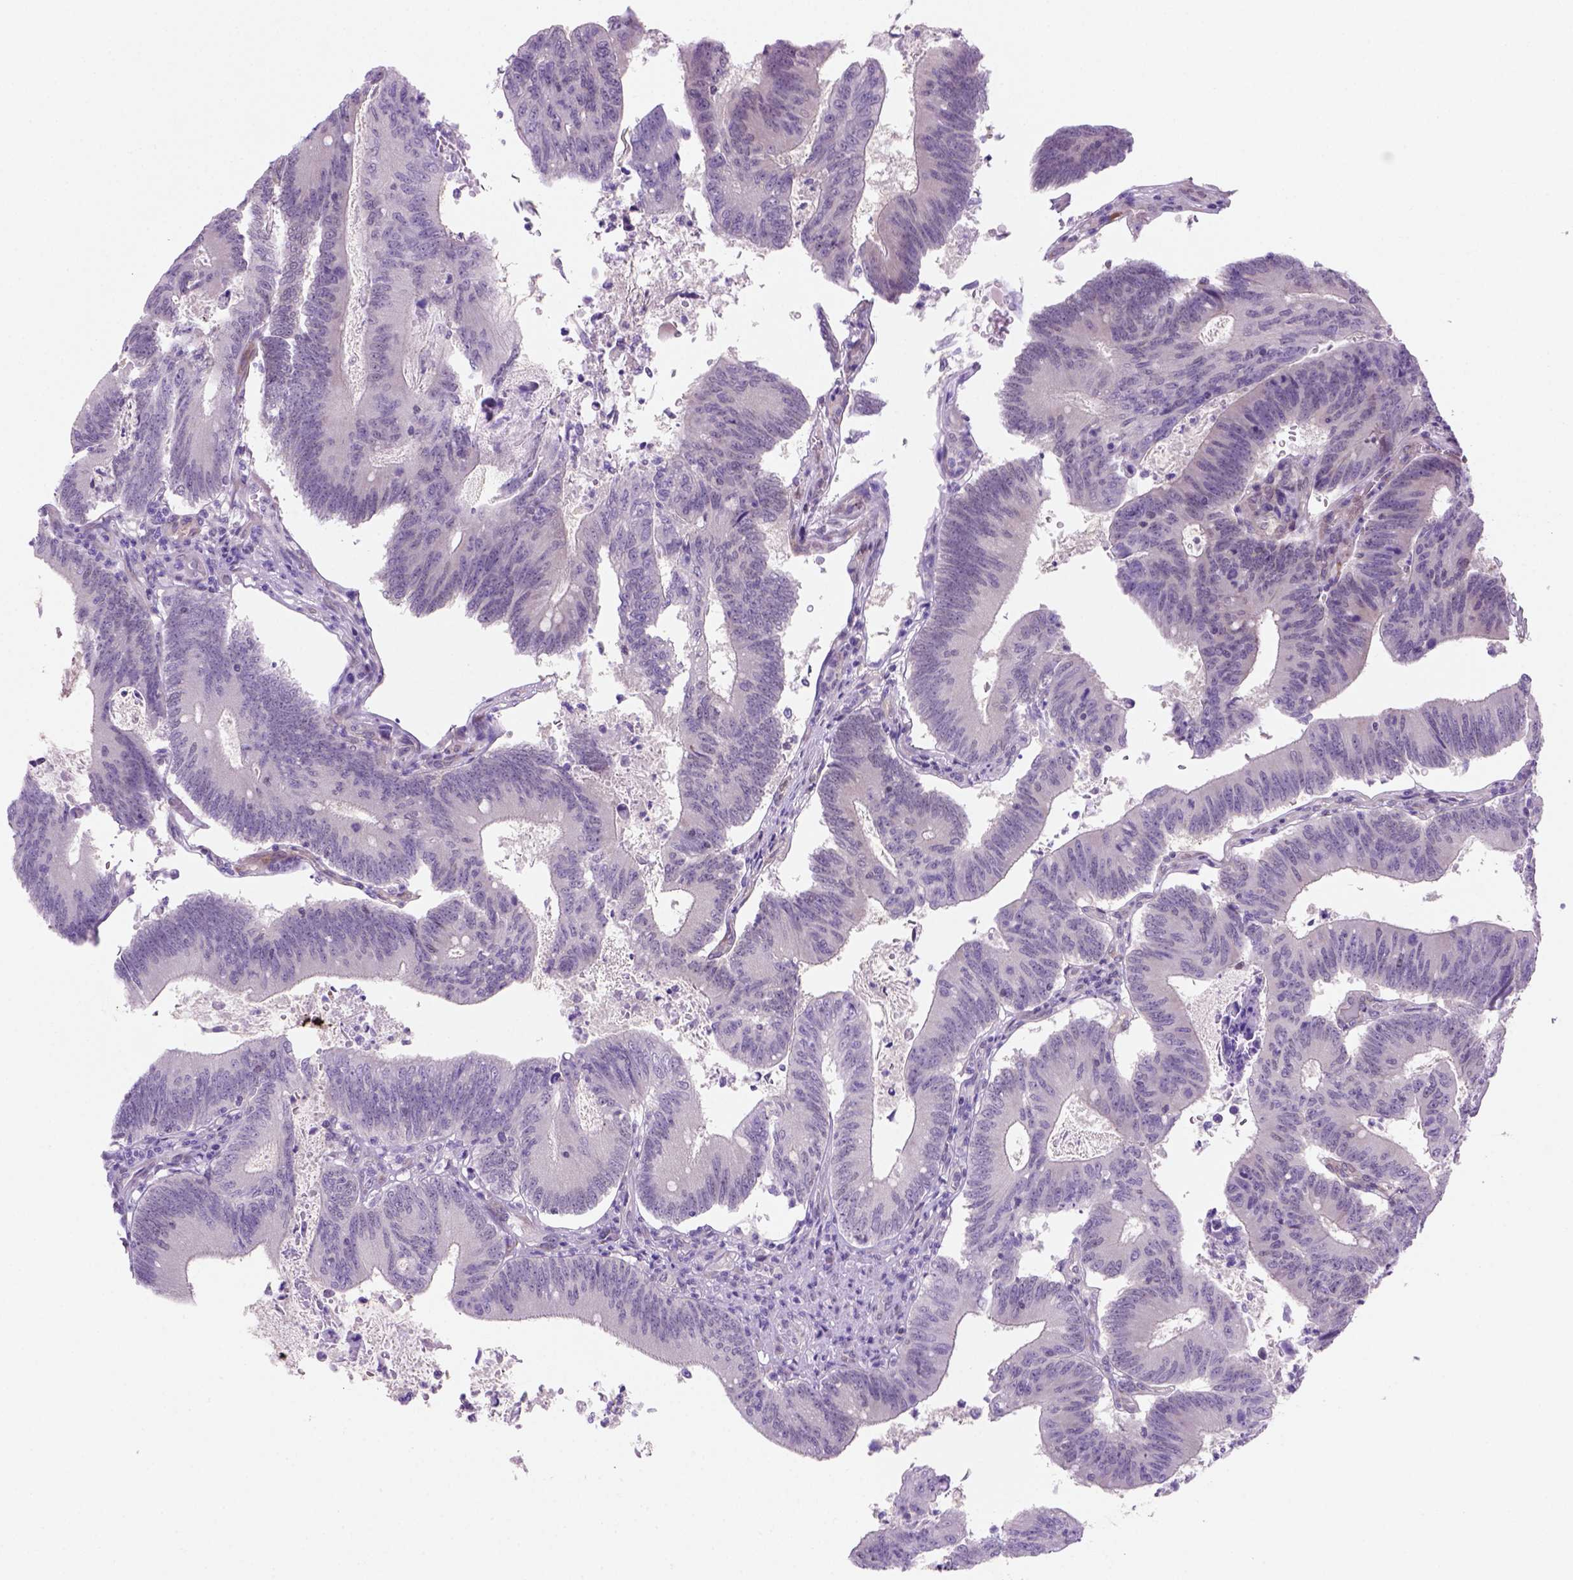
{"staining": {"intensity": "negative", "quantity": "none", "location": "none"}, "tissue": "colorectal cancer", "cell_type": "Tumor cells", "image_type": "cancer", "snomed": [{"axis": "morphology", "description": "Adenocarcinoma, NOS"}, {"axis": "topography", "description": "Colon"}], "caption": "An immunohistochemistry (IHC) photomicrograph of adenocarcinoma (colorectal) is shown. There is no staining in tumor cells of adenocarcinoma (colorectal). The staining is performed using DAB brown chromogen with nuclei counter-stained in using hematoxylin.", "gene": "MGMT", "patient": {"sex": "female", "age": 70}}